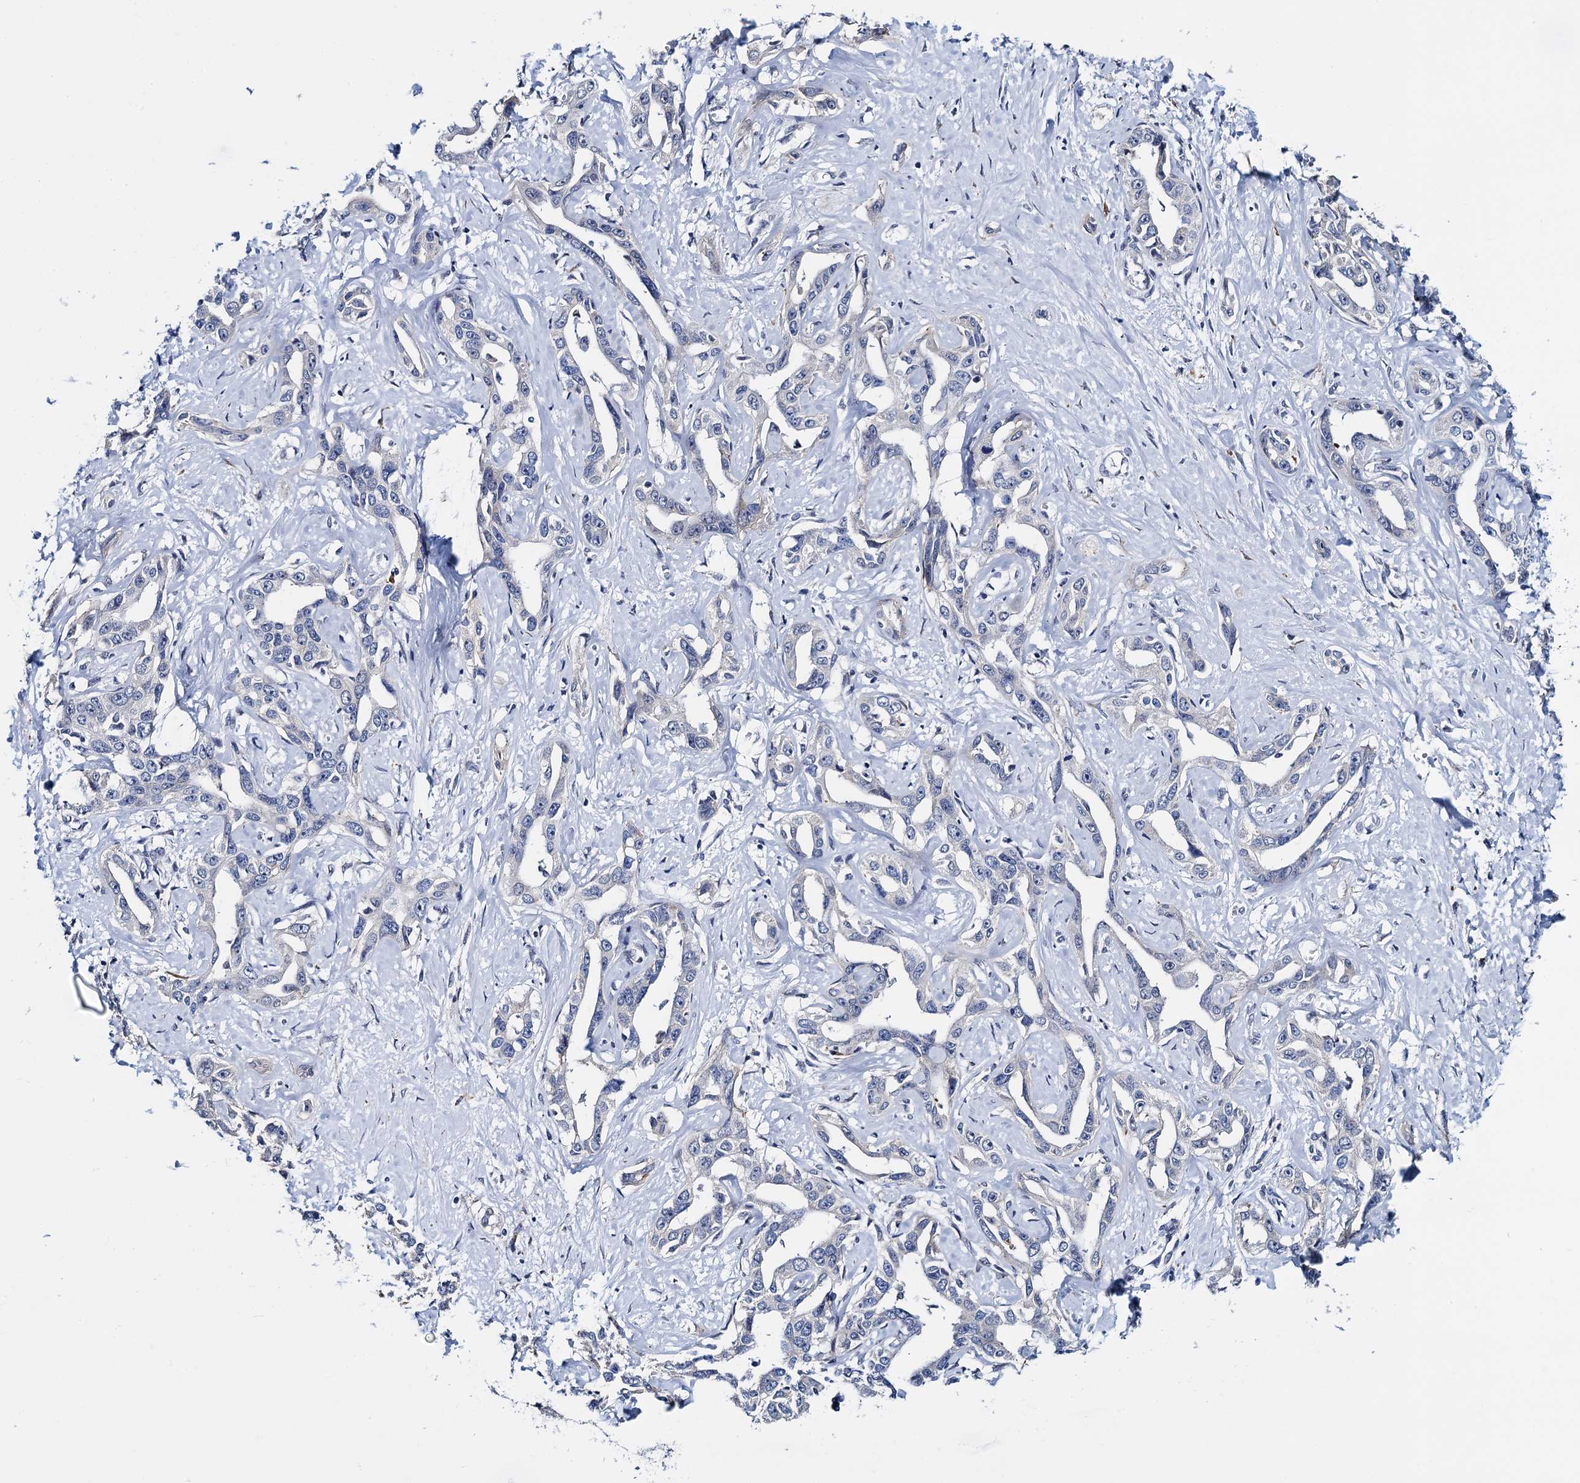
{"staining": {"intensity": "negative", "quantity": "none", "location": "none"}, "tissue": "liver cancer", "cell_type": "Tumor cells", "image_type": "cancer", "snomed": [{"axis": "morphology", "description": "Cholangiocarcinoma"}, {"axis": "topography", "description": "Liver"}], "caption": "This is an IHC image of human cholangiocarcinoma (liver). There is no expression in tumor cells.", "gene": "SLC7A10", "patient": {"sex": "male", "age": 59}}